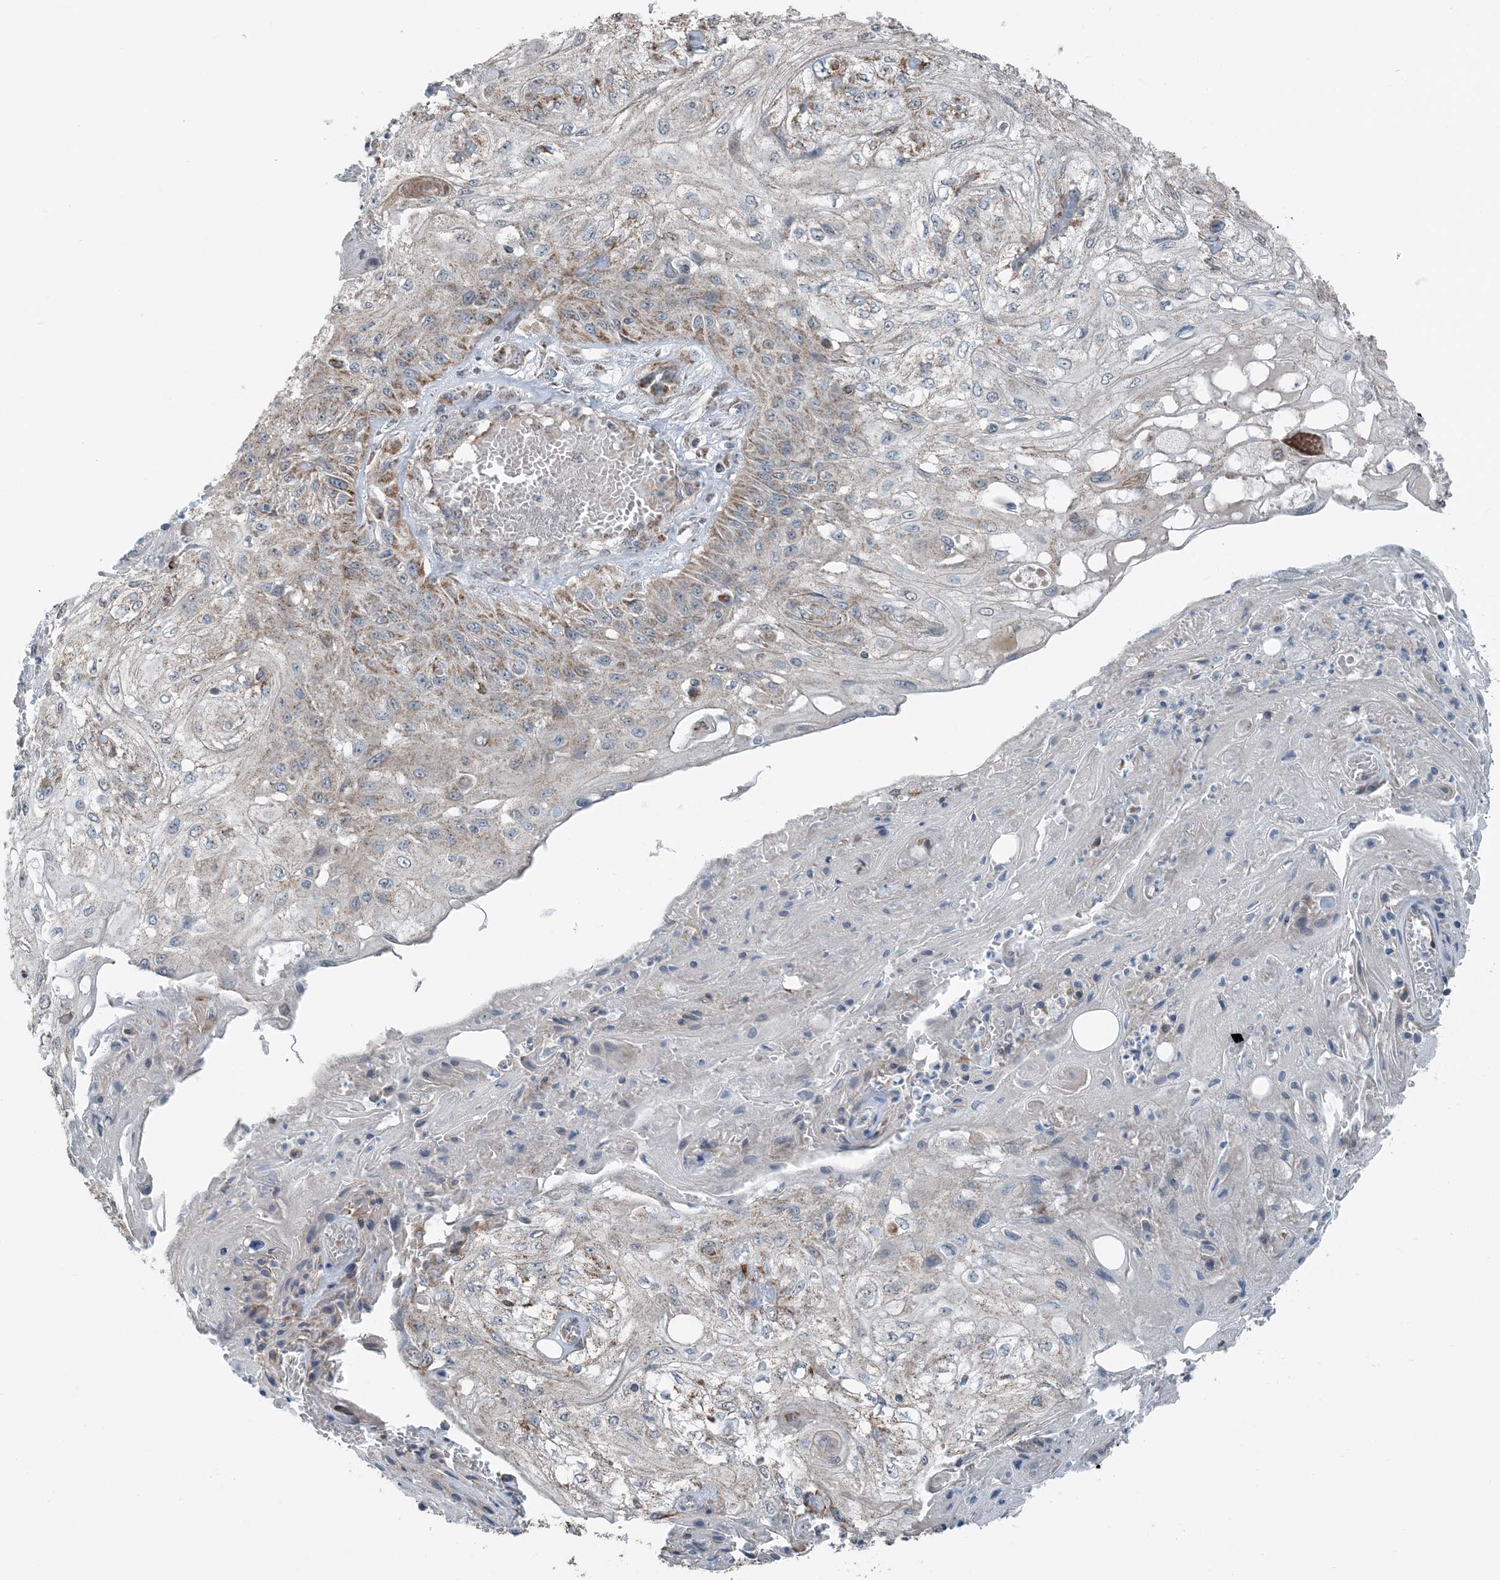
{"staining": {"intensity": "moderate", "quantity": "25%-75%", "location": "cytoplasmic/membranous"}, "tissue": "skin cancer", "cell_type": "Tumor cells", "image_type": "cancer", "snomed": [{"axis": "morphology", "description": "Squamous cell carcinoma, NOS"}, {"axis": "morphology", "description": "Squamous cell carcinoma, metastatic, NOS"}, {"axis": "topography", "description": "Skin"}, {"axis": "topography", "description": "Lymph node"}], "caption": "IHC photomicrograph of human metastatic squamous cell carcinoma (skin) stained for a protein (brown), which reveals medium levels of moderate cytoplasmic/membranous staining in about 25%-75% of tumor cells.", "gene": "PILRB", "patient": {"sex": "male", "age": 75}}